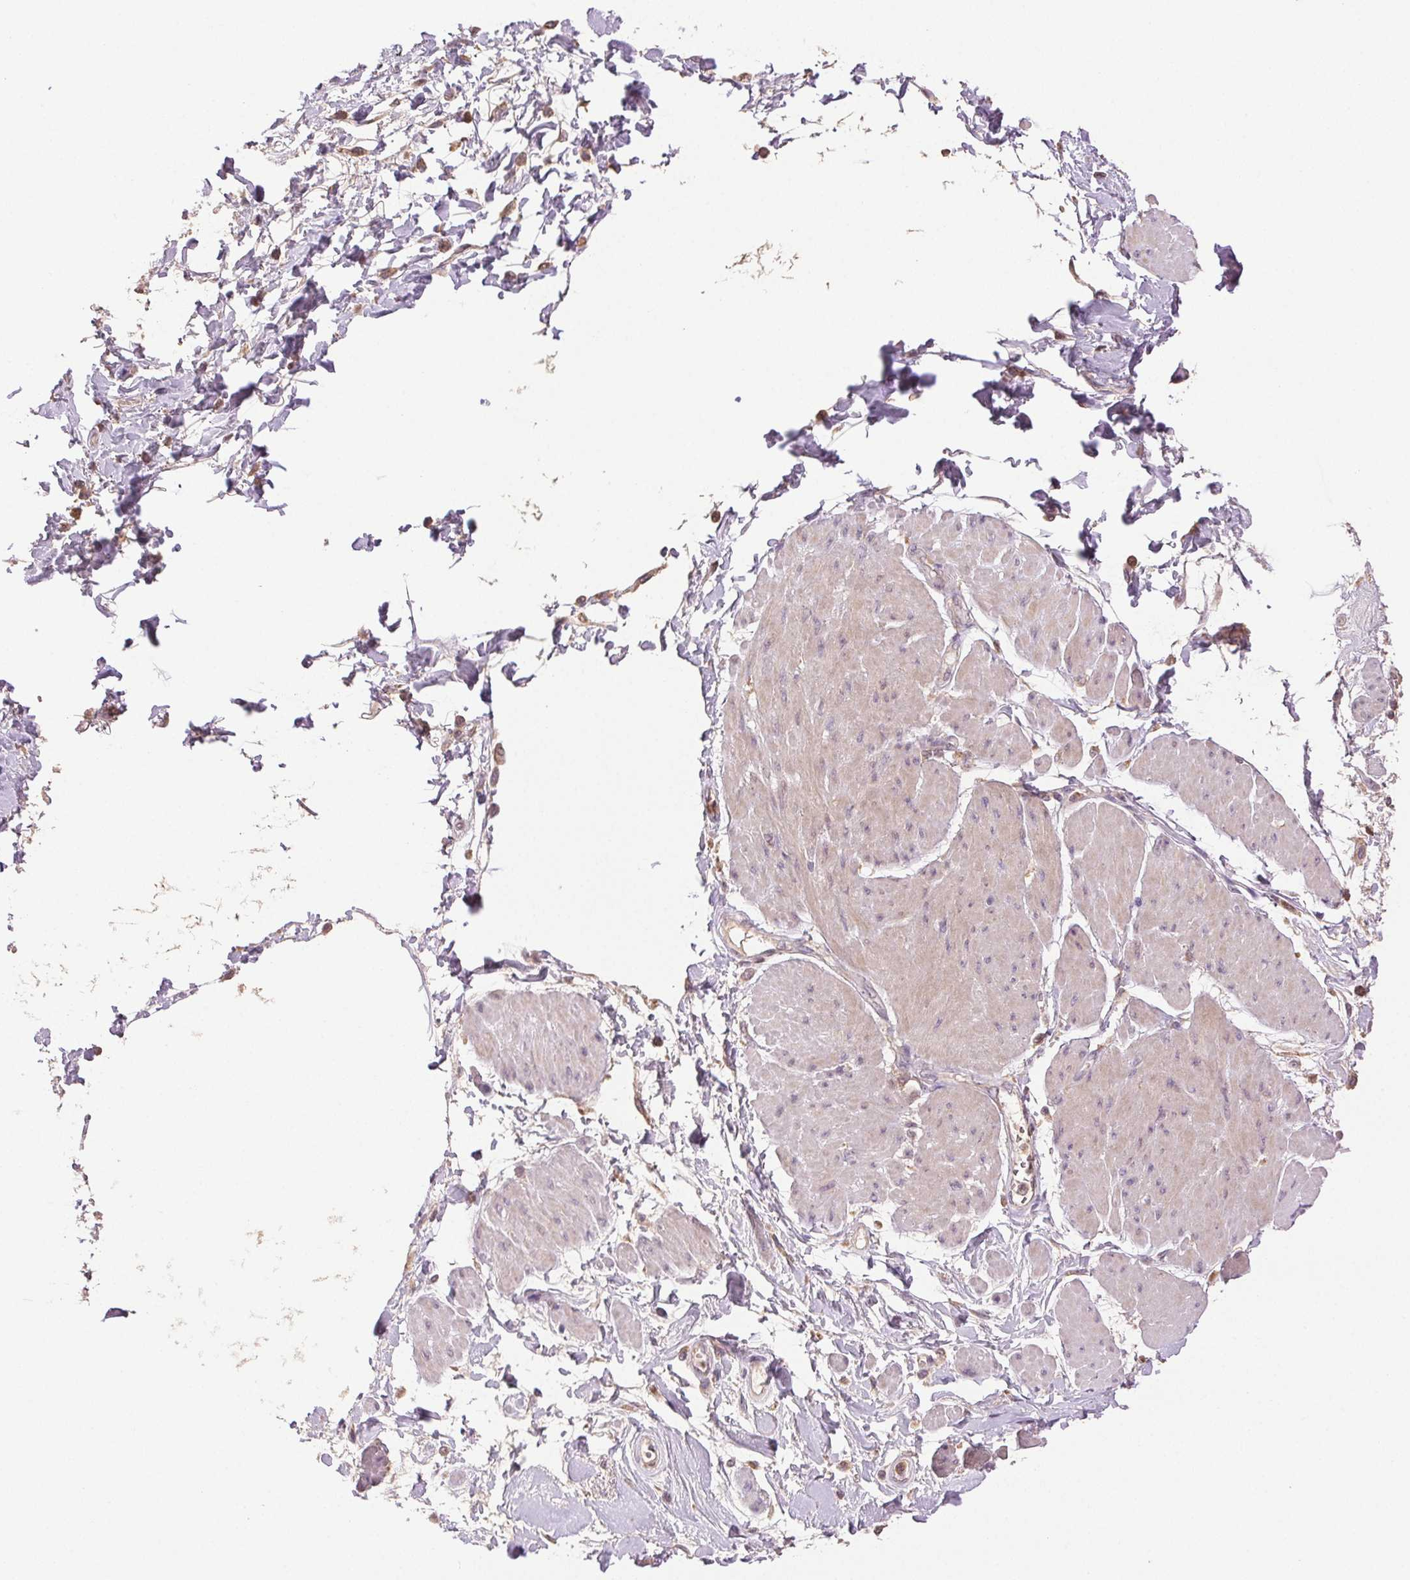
{"staining": {"intensity": "negative", "quantity": "none", "location": "none"}, "tissue": "adipose tissue", "cell_type": "Adipocytes", "image_type": "normal", "snomed": [{"axis": "morphology", "description": "Normal tissue, NOS"}, {"axis": "topography", "description": "Urinary bladder"}, {"axis": "topography", "description": "Peripheral nerve tissue"}], "caption": "DAB immunohistochemical staining of normal human adipose tissue shows no significant expression in adipocytes. (DAB immunohistochemistry with hematoxylin counter stain).", "gene": "TMEM253", "patient": {"sex": "female", "age": 60}}